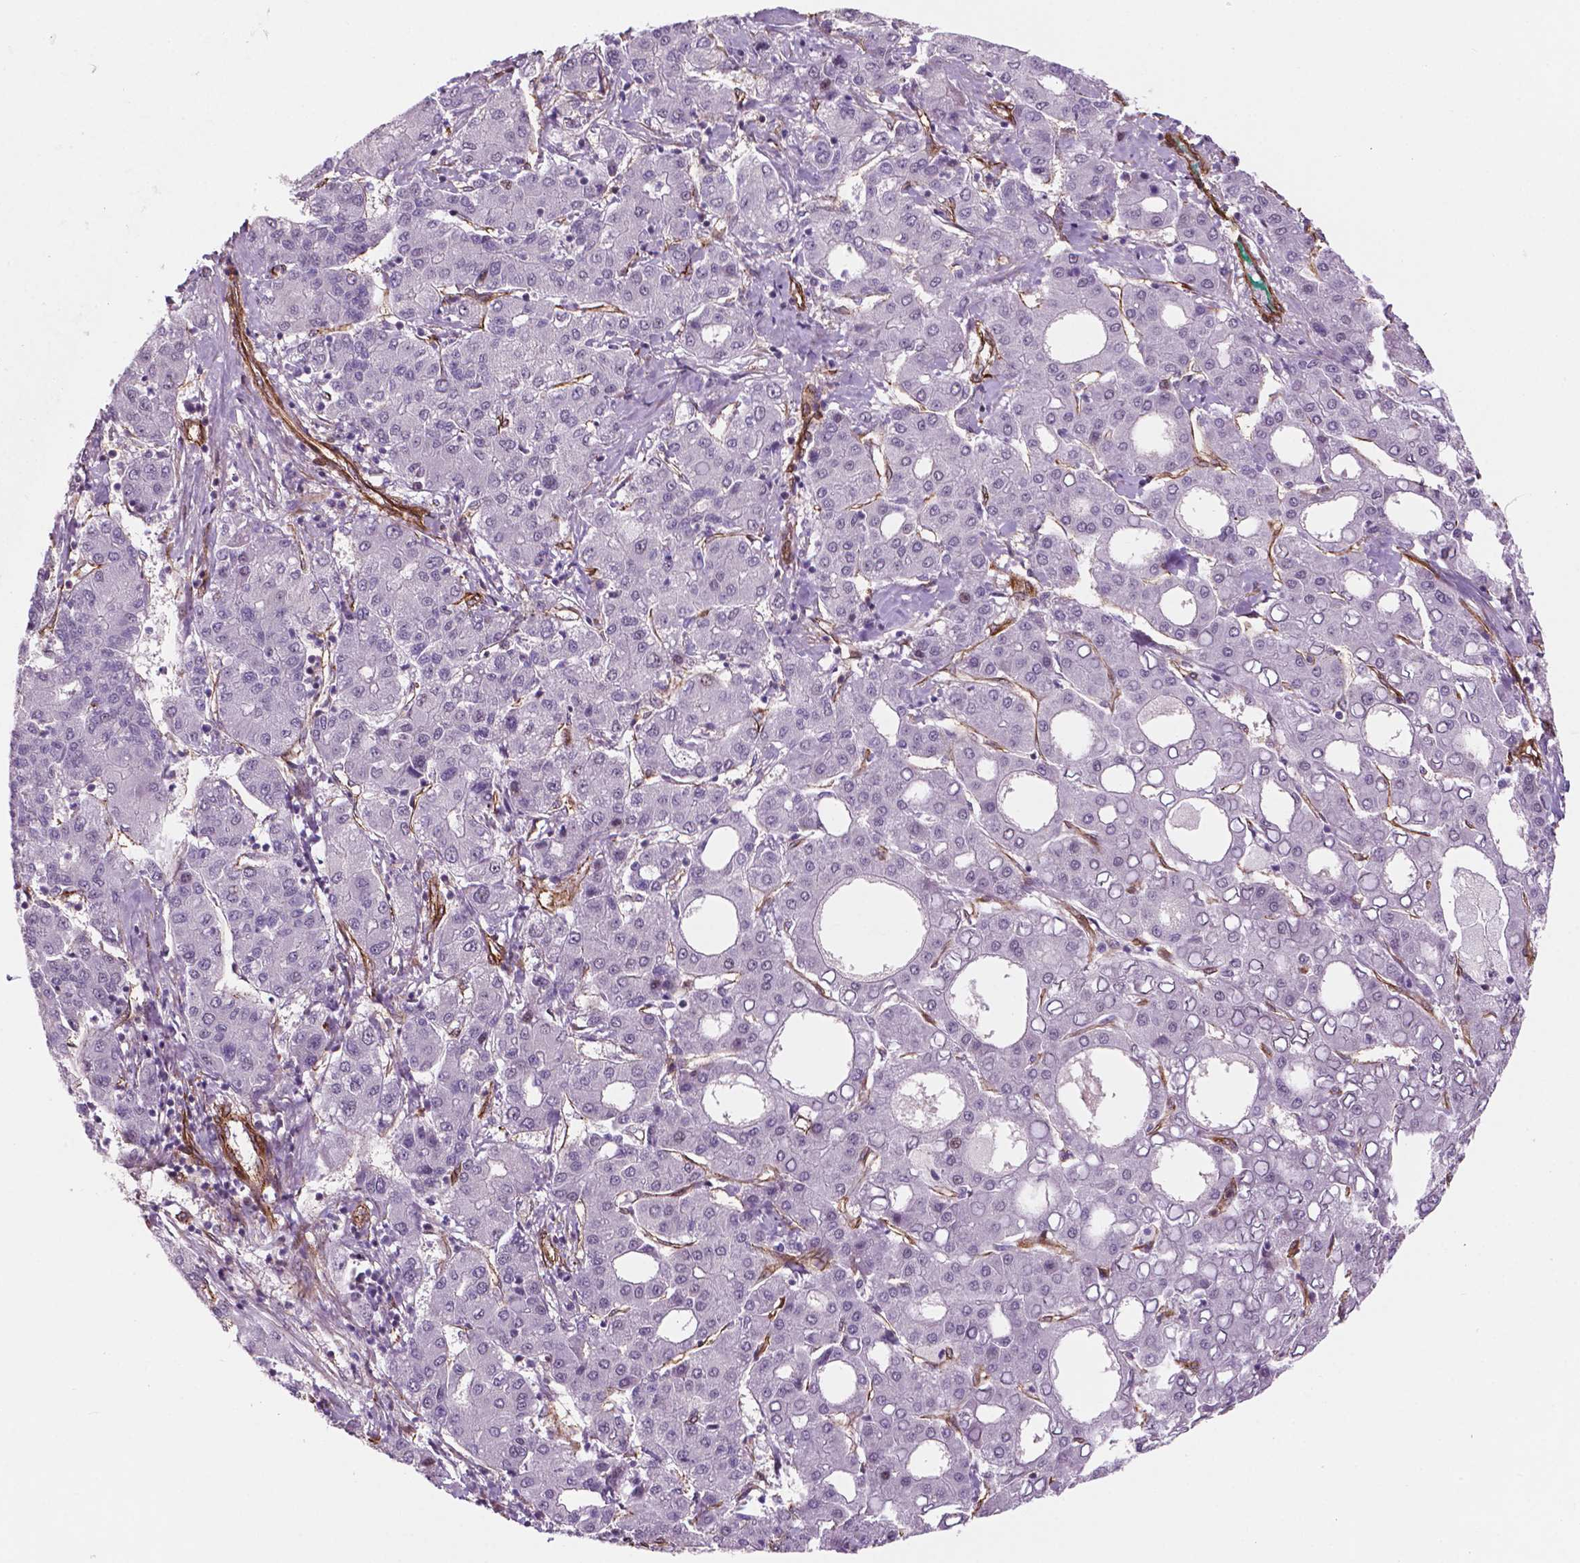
{"staining": {"intensity": "negative", "quantity": "none", "location": "none"}, "tissue": "liver cancer", "cell_type": "Tumor cells", "image_type": "cancer", "snomed": [{"axis": "morphology", "description": "Carcinoma, Hepatocellular, NOS"}, {"axis": "topography", "description": "Liver"}], "caption": "Immunohistochemical staining of human liver cancer exhibits no significant positivity in tumor cells.", "gene": "EGFL8", "patient": {"sex": "male", "age": 65}}